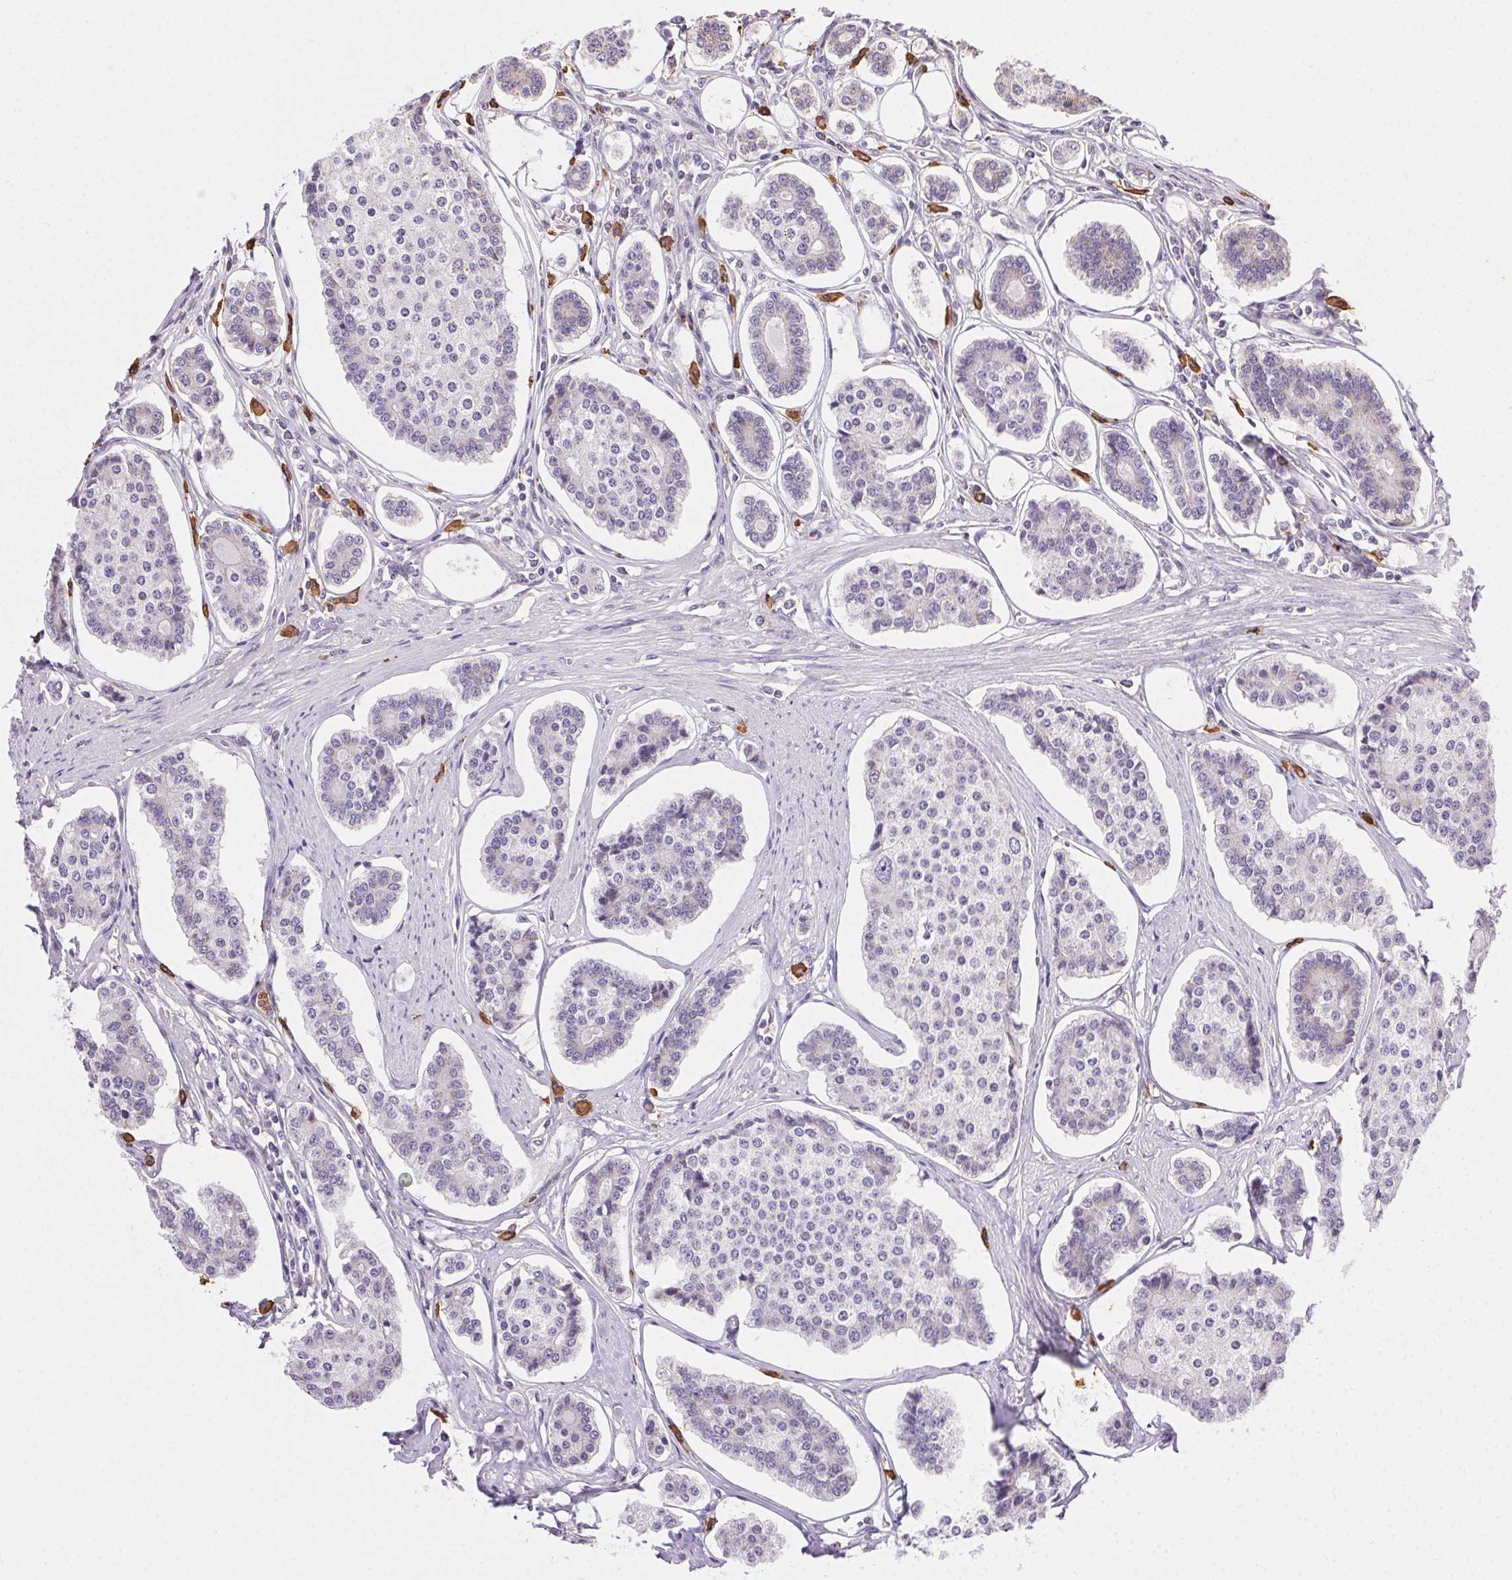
{"staining": {"intensity": "negative", "quantity": "none", "location": "none"}, "tissue": "carcinoid", "cell_type": "Tumor cells", "image_type": "cancer", "snomed": [{"axis": "morphology", "description": "Carcinoid, malignant, NOS"}, {"axis": "topography", "description": "Small intestine"}], "caption": "Protein analysis of carcinoid exhibits no significant staining in tumor cells.", "gene": "SNX31", "patient": {"sex": "female", "age": 65}}